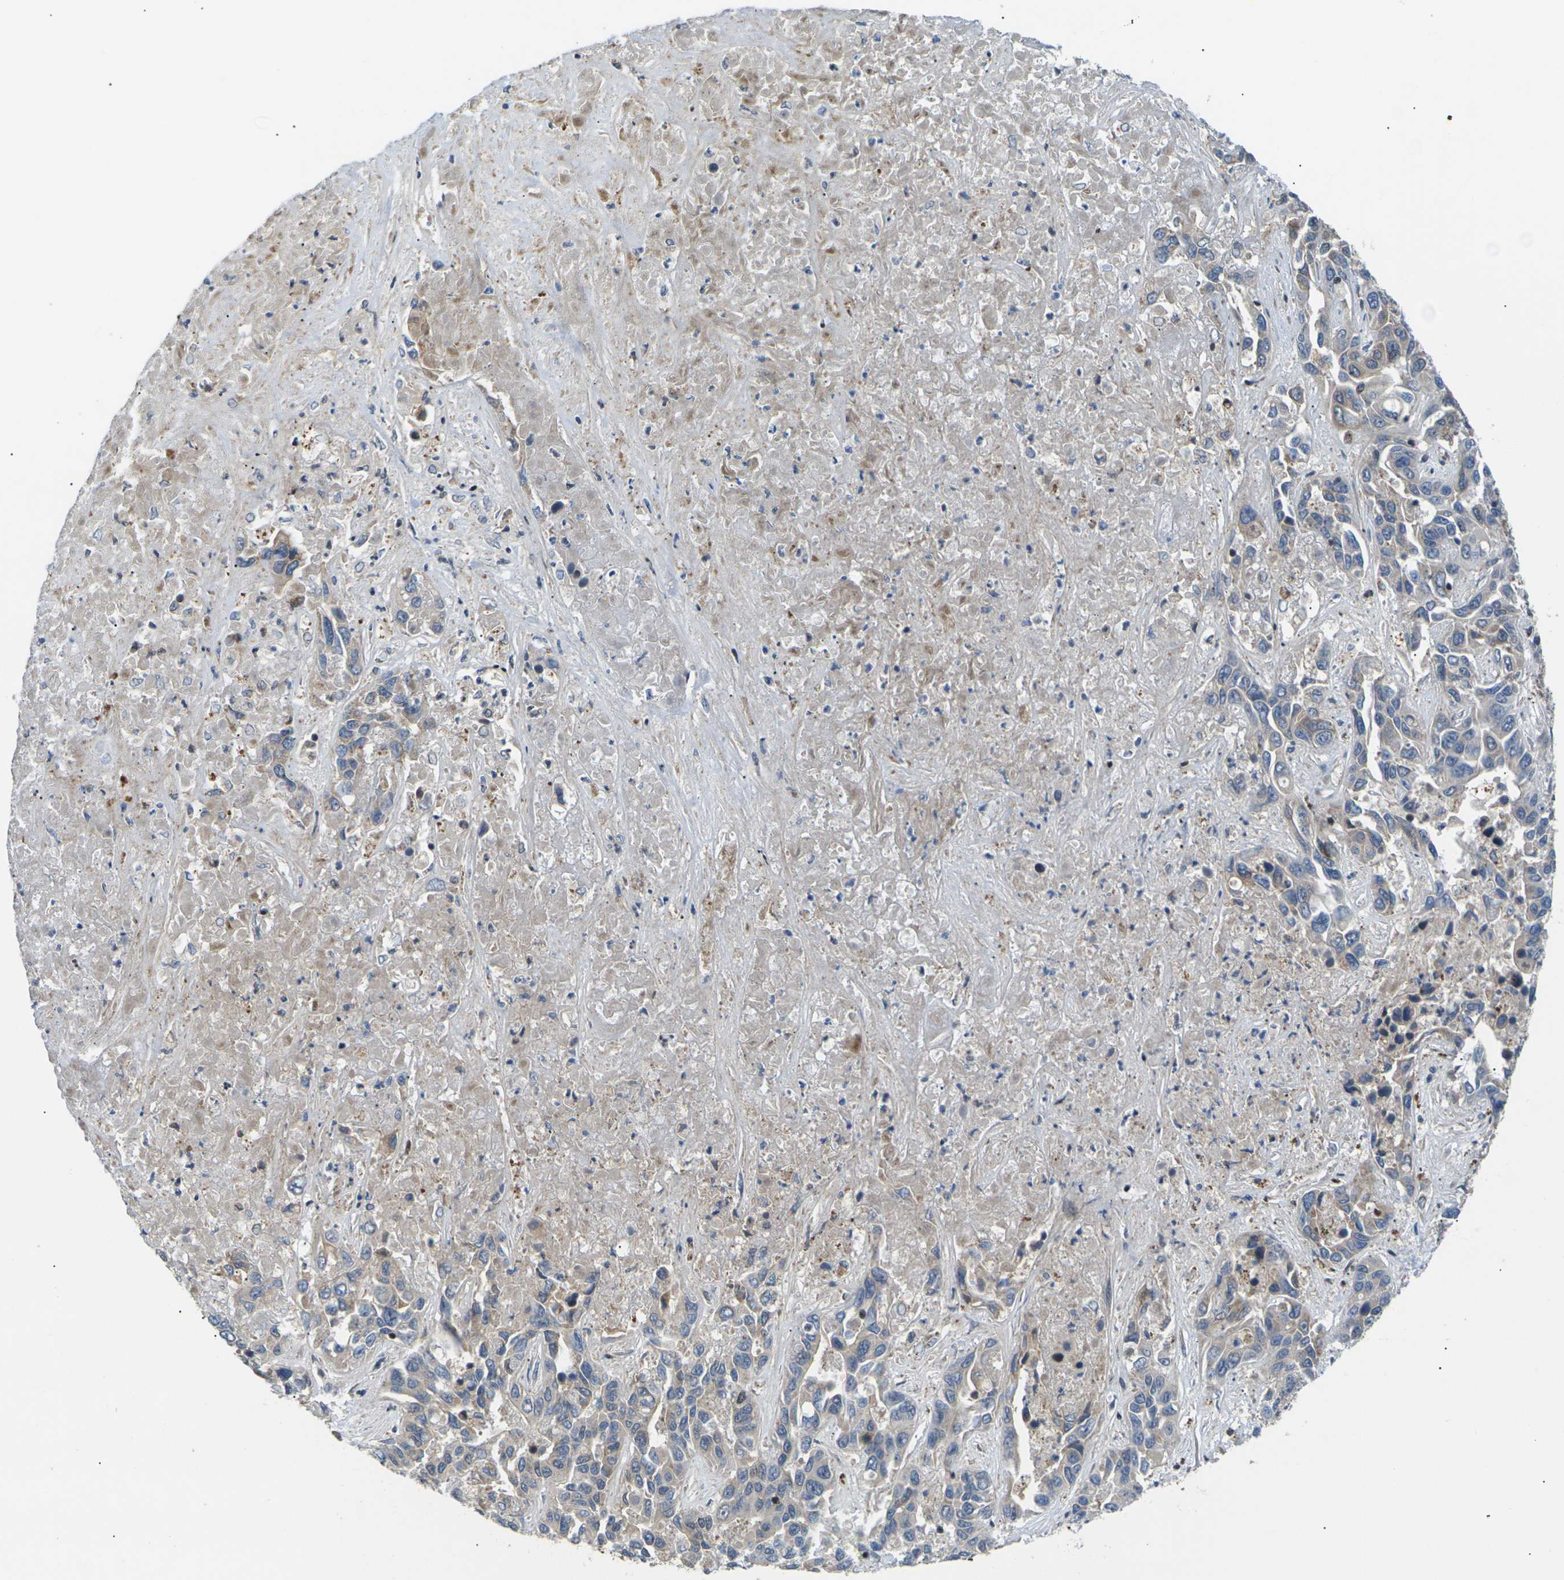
{"staining": {"intensity": "weak", "quantity": "25%-75%", "location": "cytoplasmic/membranous"}, "tissue": "liver cancer", "cell_type": "Tumor cells", "image_type": "cancer", "snomed": [{"axis": "morphology", "description": "Cholangiocarcinoma"}, {"axis": "topography", "description": "Liver"}], "caption": "High-power microscopy captured an IHC histopathology image of cholangiocarcinoma (liver), revealing weak cytoplasmic/membranous positivity in approximately 25%-75% of tumor cells.", "gene": "RPS6KA3", "patient": {"sex": "female", "age": 52}}